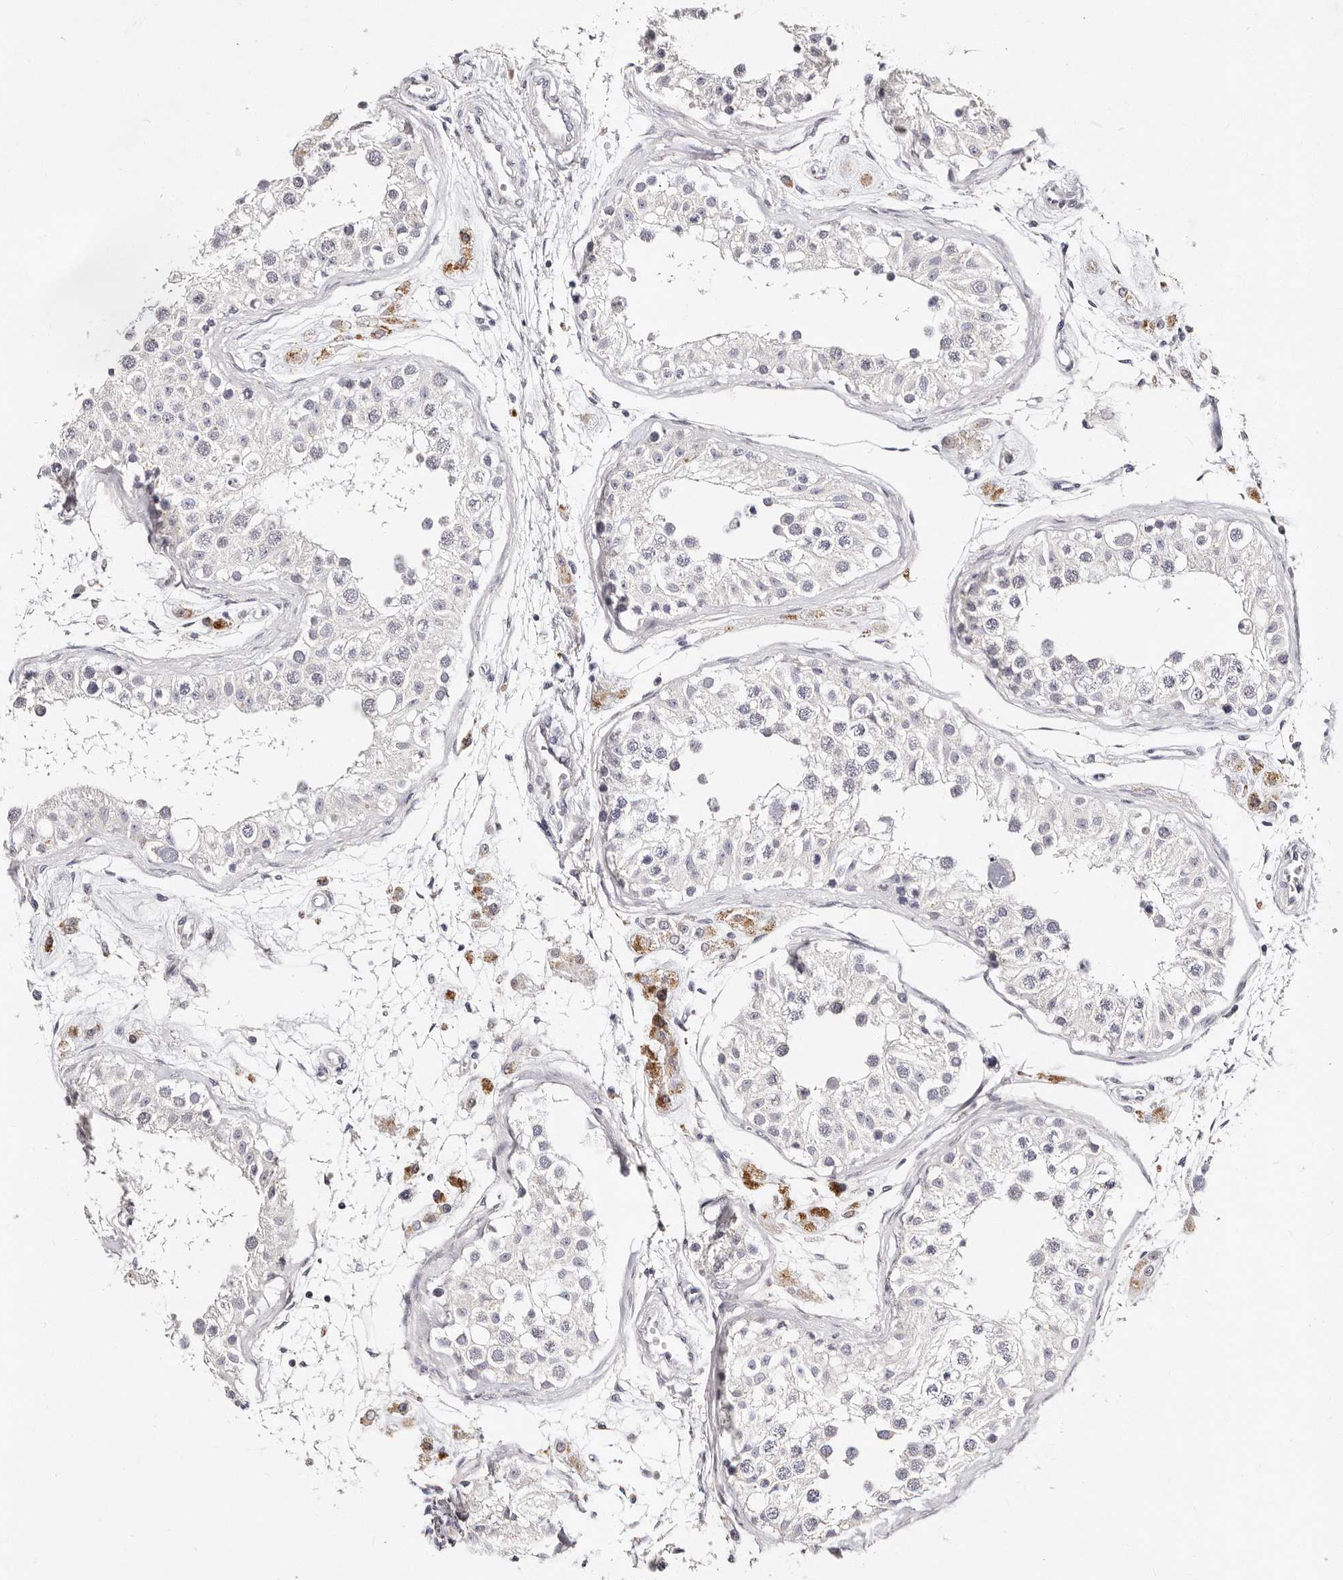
{"staining": {"intensity": "negative", "quantity": "none", "location": "none"}, "tissue": "testis", "cell_type": "Cells in seminiferous ducts", "image_type": "normal", "snomed": [{"axis": "morphology", "description": "Normal tissue, NOS"}, {"axis": "morphology", "description": "Adenocarcinoma, metastatic, NOS"}, {"axis": "topography", "description": "Testis"}], "caption": "This histopathology image is of benign testis stained with immunohistochemistry to label a protein in brown with the nuclei are counter-stained blue. There is no staining in cells in seminiferous ducts. (IHC, brightfield microscopy, high magnification).", "gene": "MRPS33", "patient": {"sex": "male", "age": 26}}